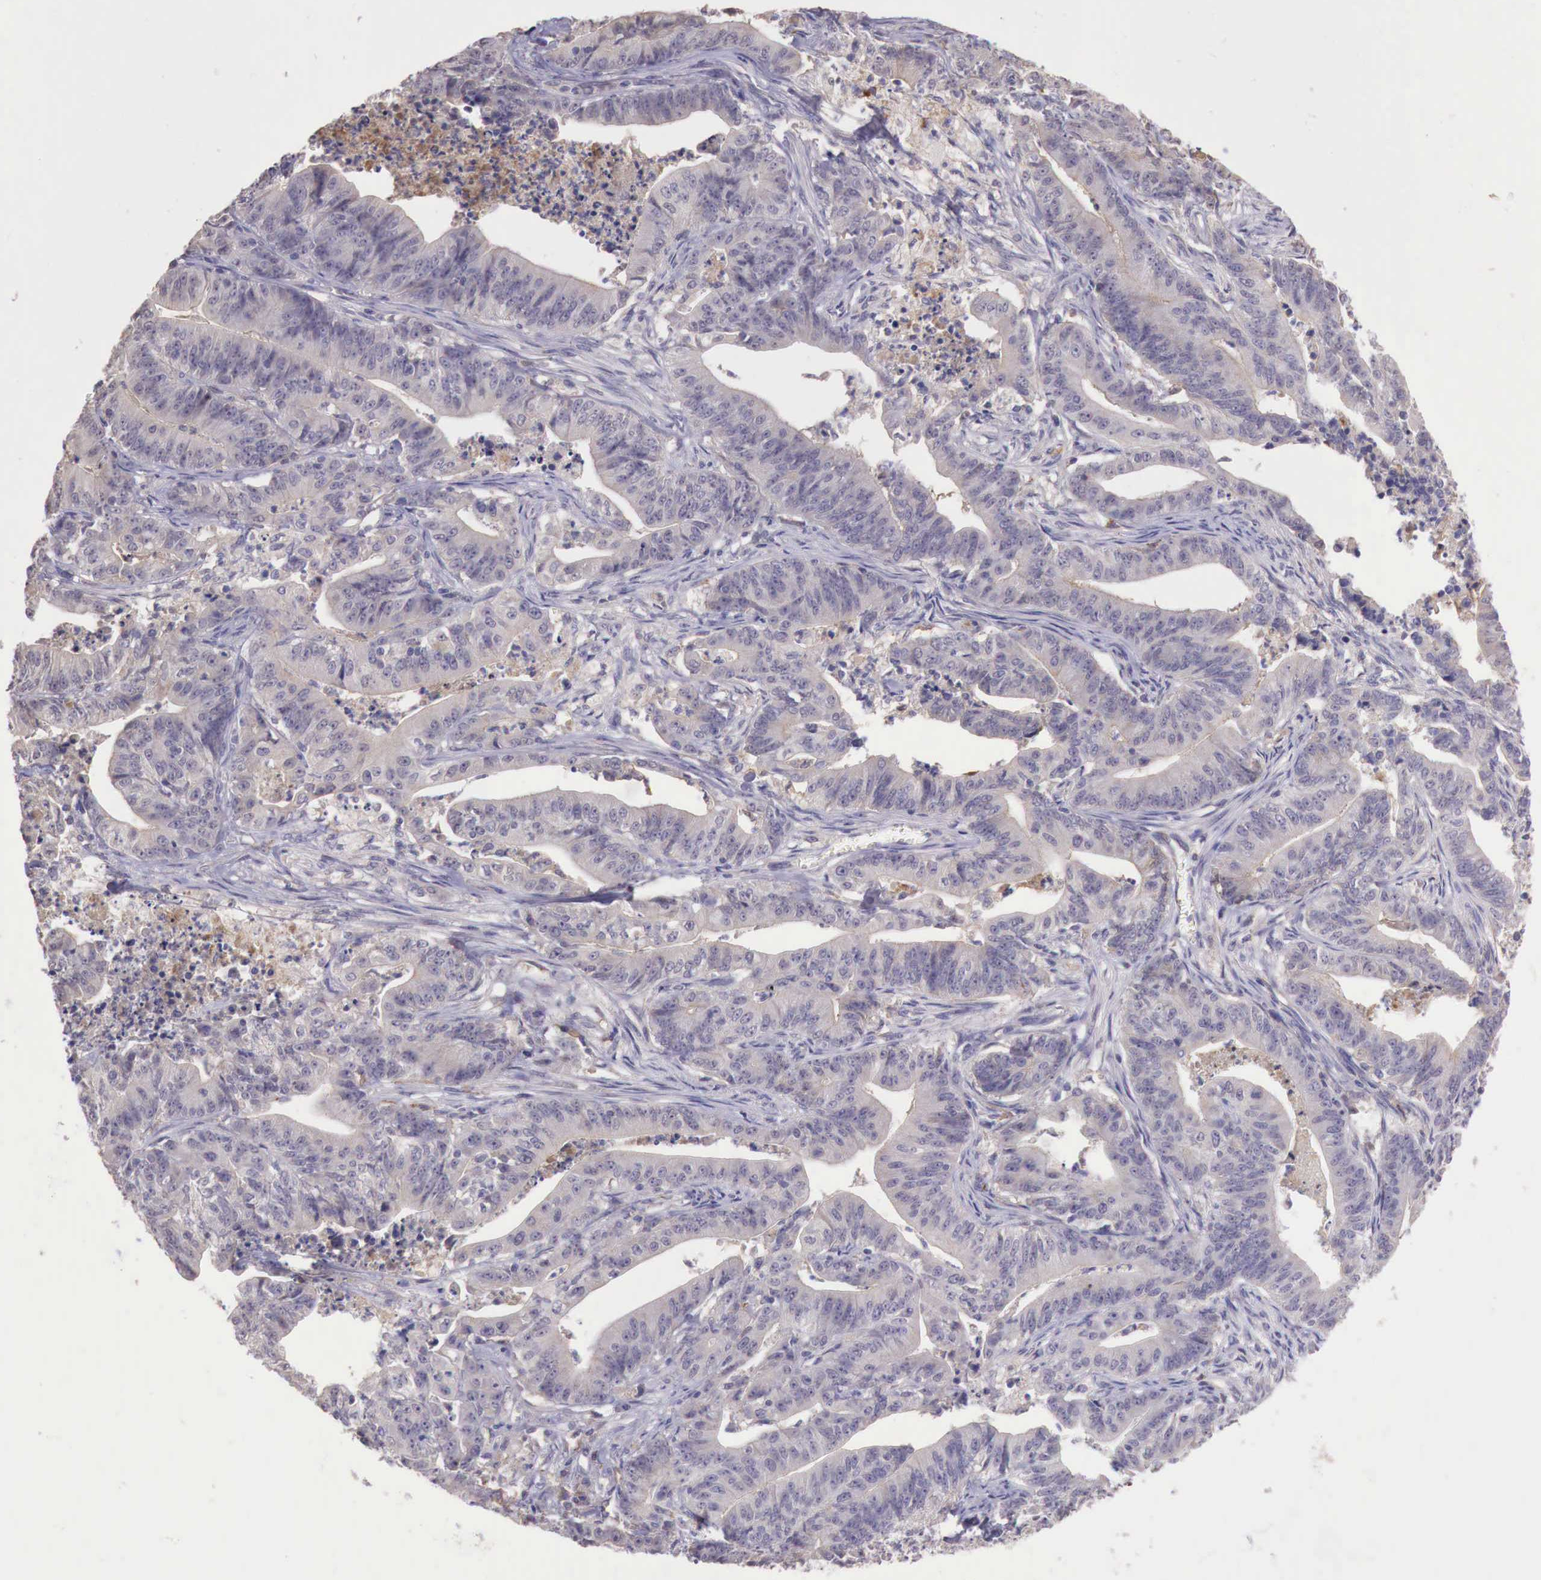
{"staining": {"intensity": "weak", "quantity": "<25%", "location": "cytoplasmic/membranous"}, "tissue": "stomach cancer", "cell_type": "Tumor cells", "image_type": "cancer", "snomed": [{"axis": "morphology", "description": "Adenocarcinoma, NOS"}, {"axis": "topography", "description": "Stomach, lower"}], "caption": "Protein analysis of stomach cancer (adenocarcinoma) displays no significant positivity in tumor cells. Brightfield microscopy of IHC stained with DAB (3,3'-diaminobenzidine) (brown) and hematoxylin (blue), captured at high magnification.", "gene": "CHRDL1", "patient": {"sex": "female", "age": 86}}